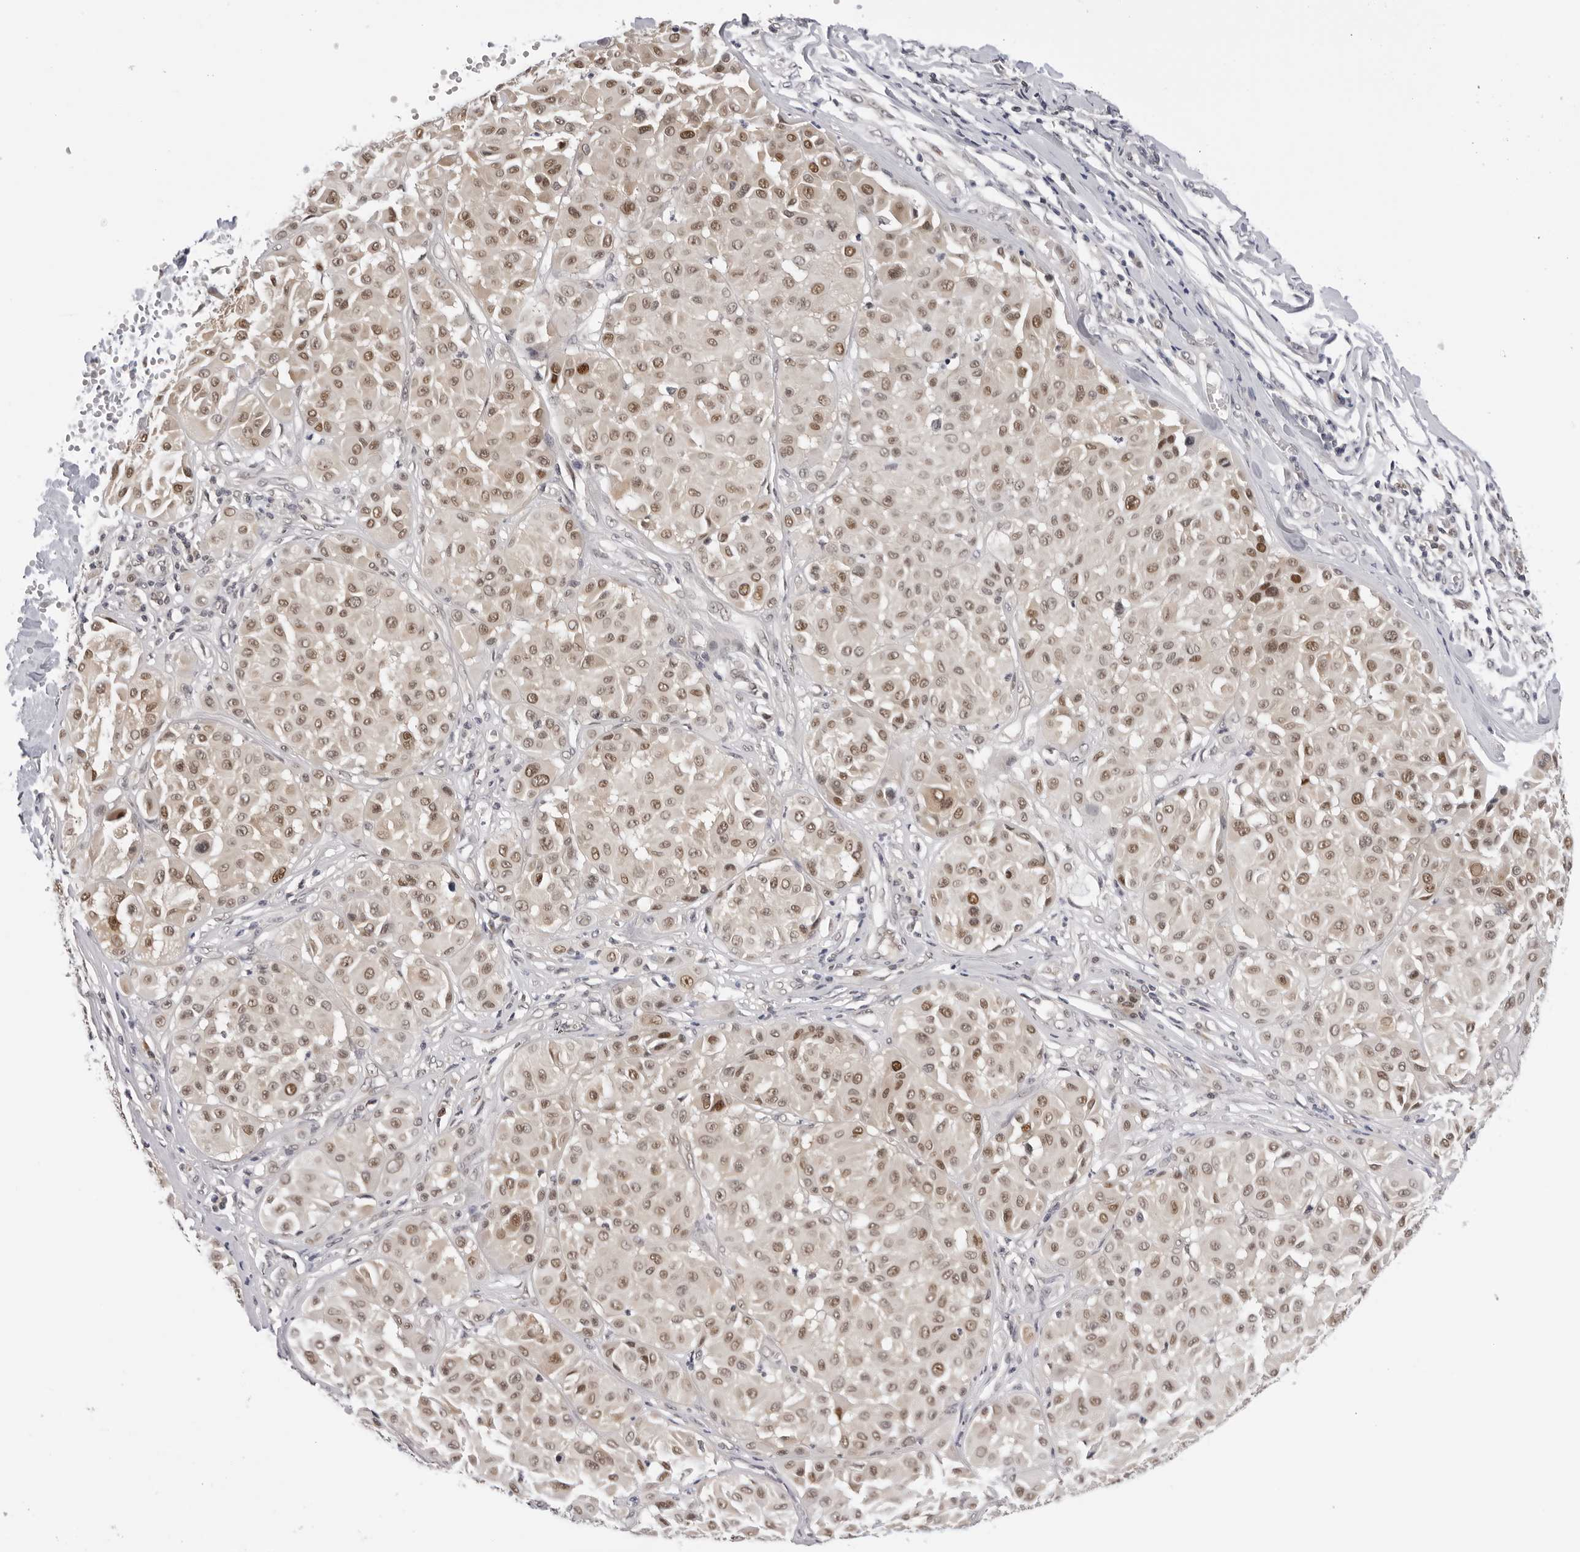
{"staining": {"intensity": "moderate", "quantity": ">75%", "location": "nuclear"}, "tissue": "melanoma", "cell_type": "Tumor cells", "image_type": "cancer", "snomed": [{"axis": "morphology", "description": "Malignant melanoma, Metastatic site"}, {"axis": "topography", "description": "Soft tissue"}], "caption": "Immunohistochemical staining of human malignant melanoma (metastatic site) demonstrates medium levels of moderate nuclear protein staining in approximately >75% of tumor cells.", "gene": "WDR77", "patient": {"sex": "male", "age": 41}}